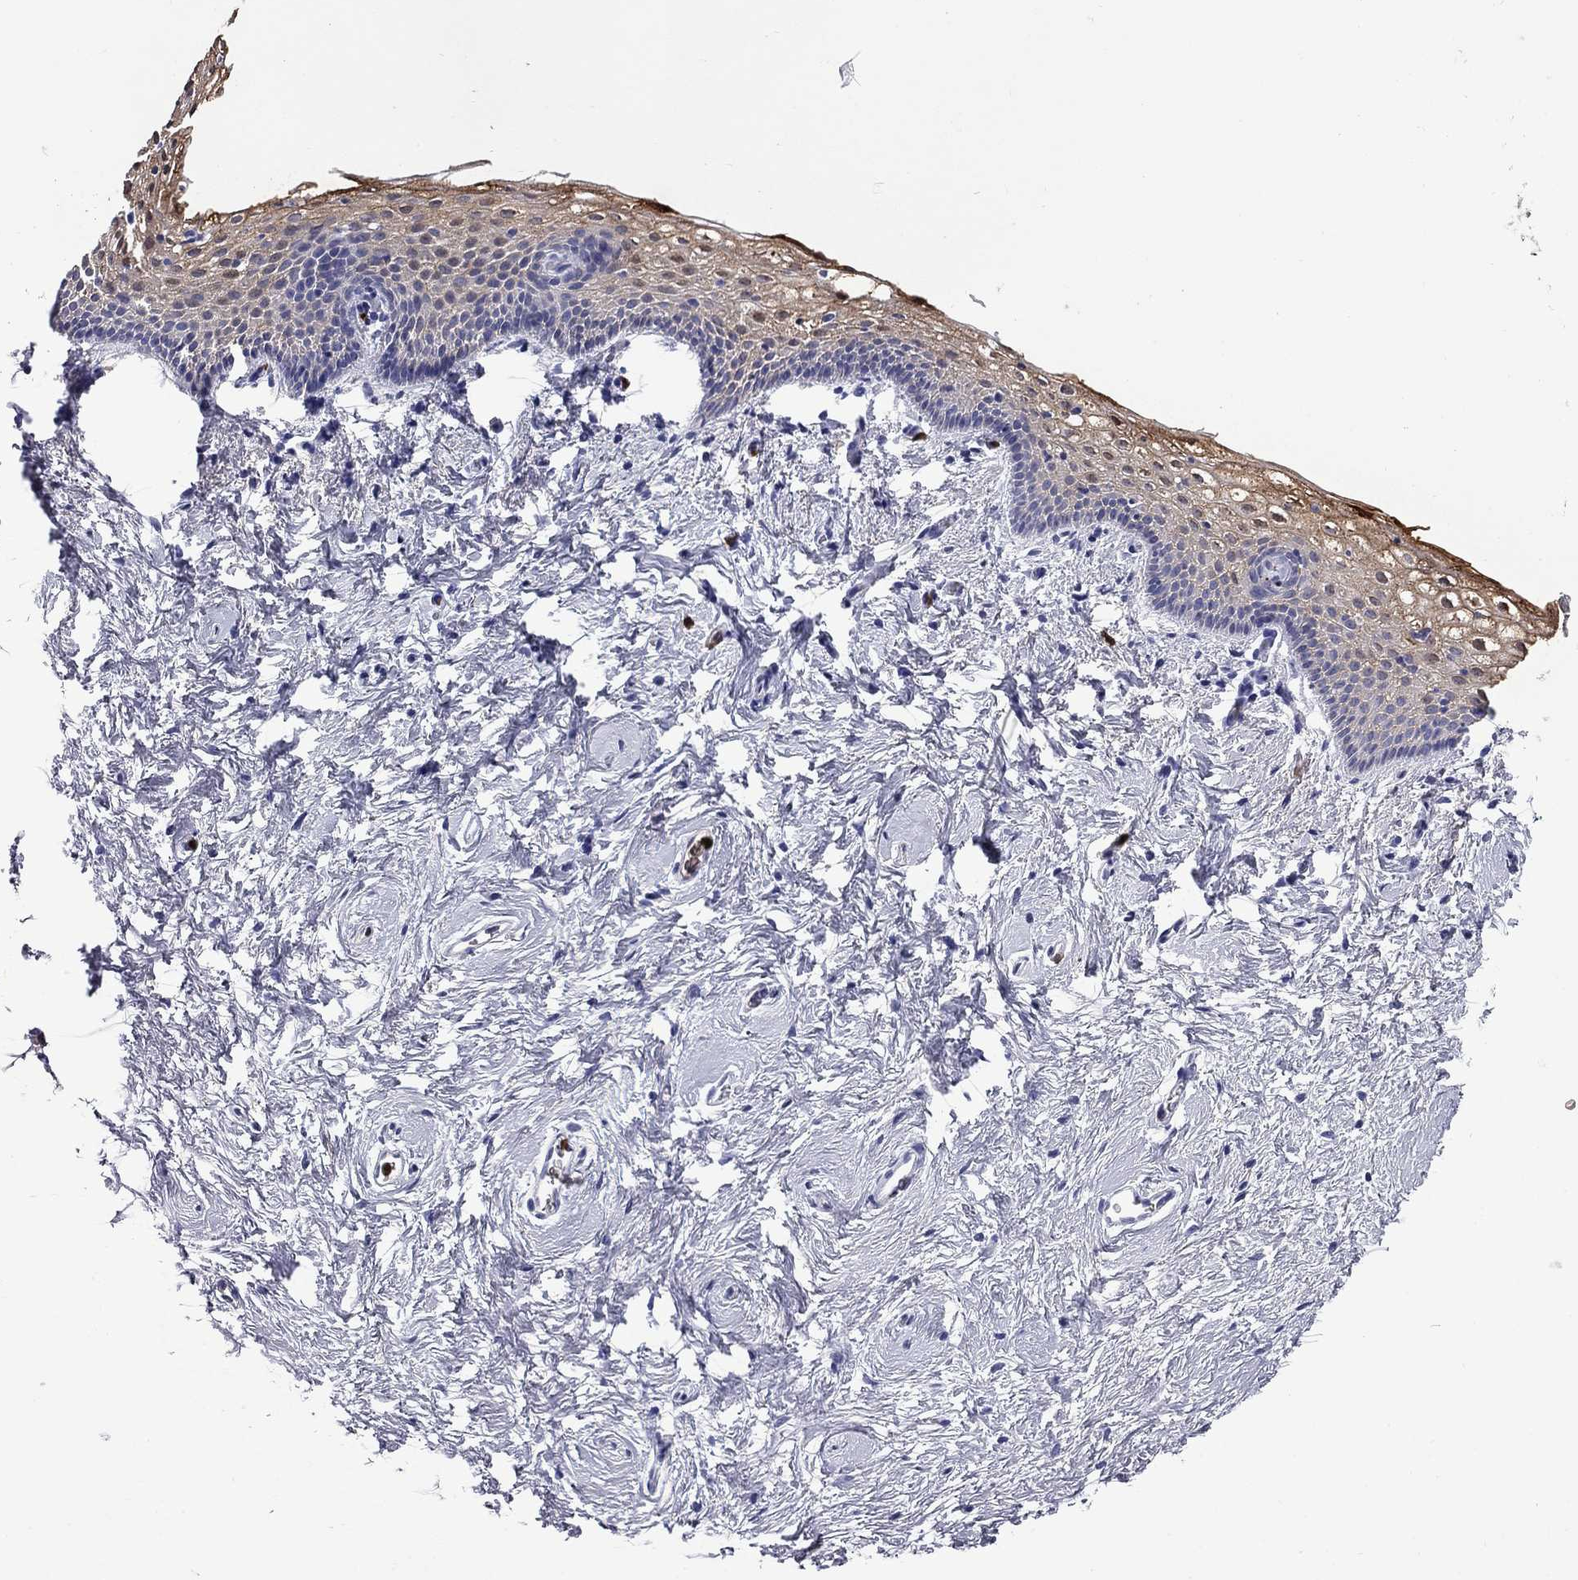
{"staining": {"intensity": "moderate", "quantity": "<25%", "location": "cytoplasmic/membranous"}, "tissue": "vagina", "cell_type": "Squamous epithelial cells", "image_type": "normal", "snomed": [{"axis": "morphology", "description": "Normal tissue, NOS"}, {"axis": "topography", "description": "Vagina"}], "caption": "A brown stain labels moderate cytoplasmic/membranous positivity of a protein in squamous epithelial cells of benign human vagina.", "gene": "TRIM29", "patient": {"sex": "female", "age": 61}}